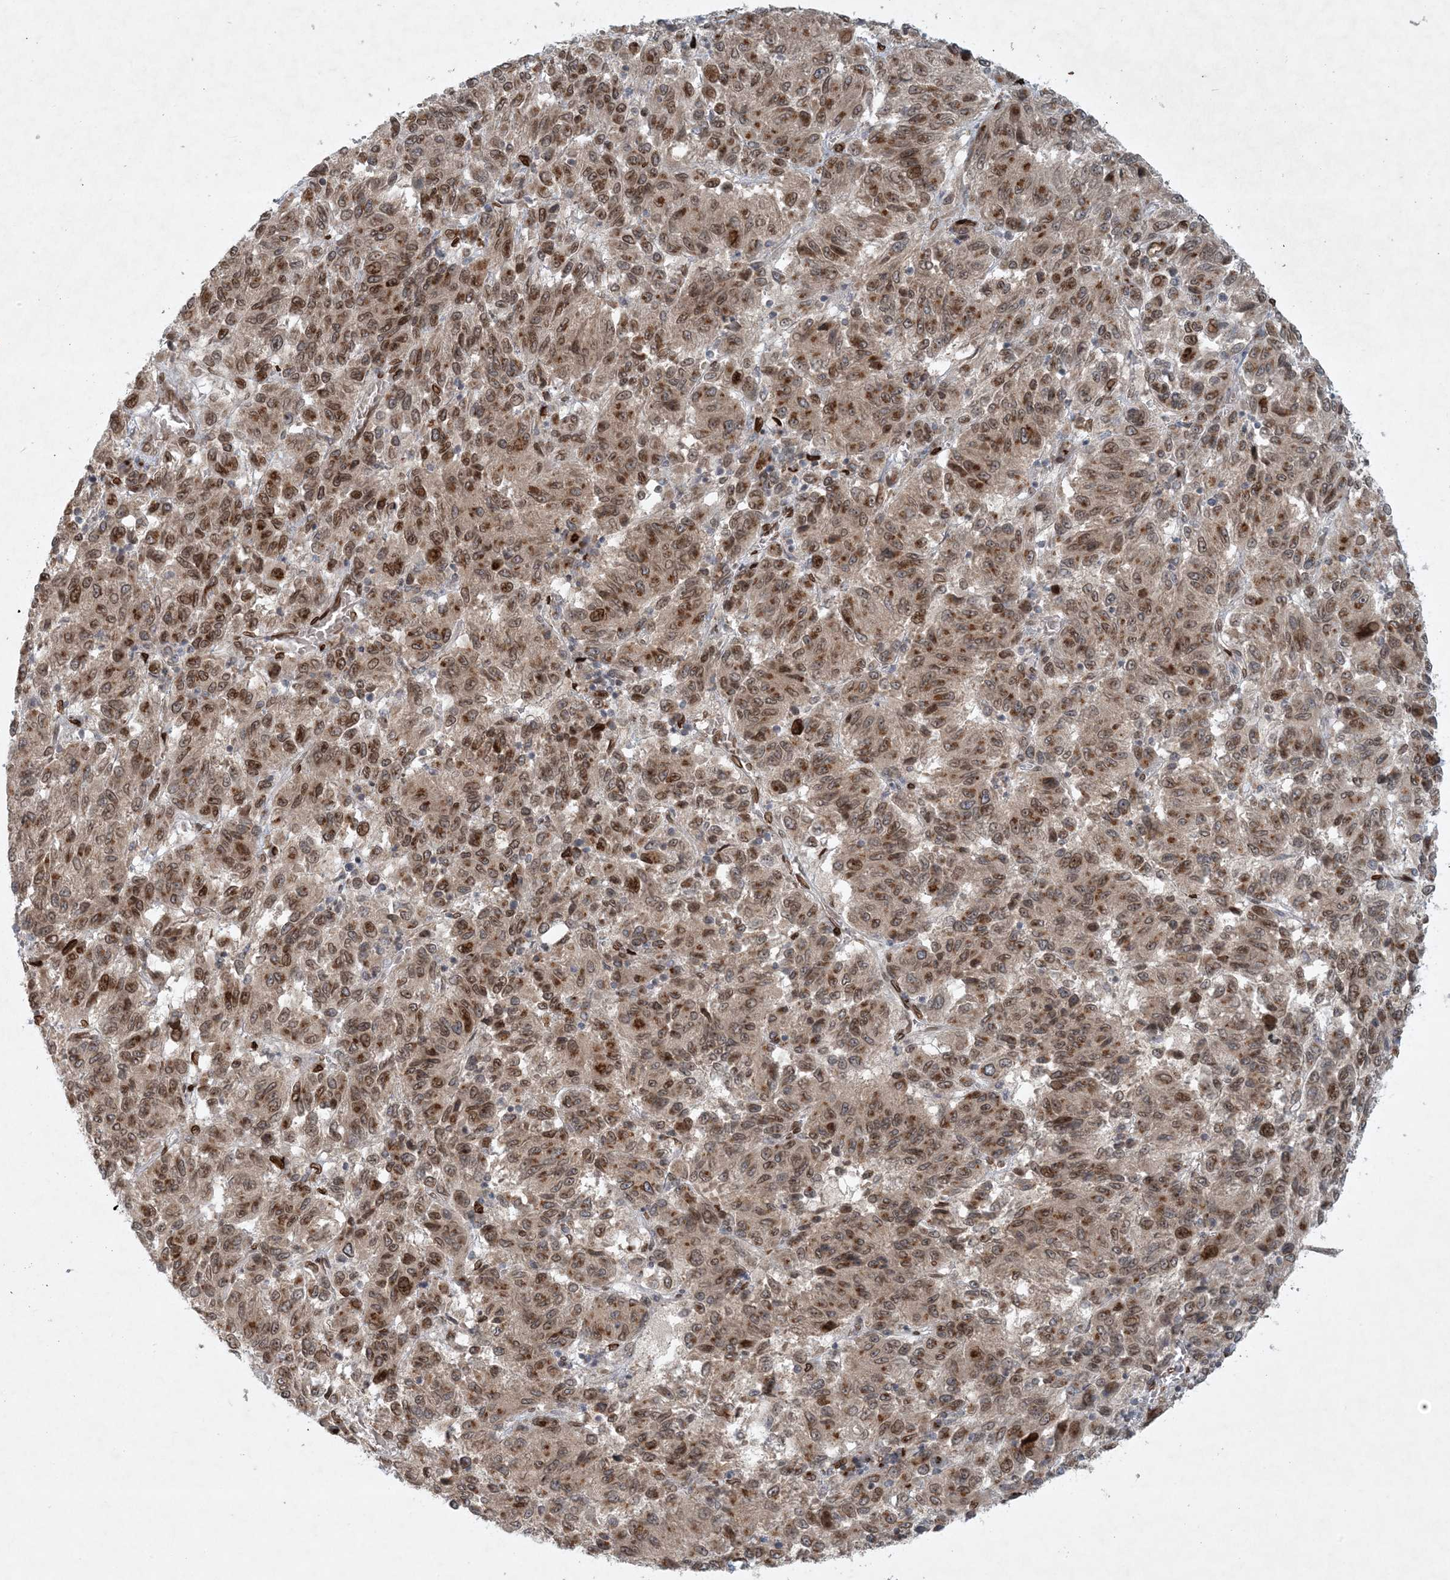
{"staining": {"intensity": "moderate", "quantity": ">75%", "location": "cytoplasmic/membranous,nuclear"}, "tissue": "melanoma", "cell_type": "Tumor cells", "image_type": "cancer", "snomed": [{"axis": "morphology", "description": "Malignant melanoma, Metastatic site"}, {"axis": "topography", "description": "Lung"}], "caption": "The histopathology image exhibits a brown stain indicating the presence of a protein in the cytoplasmic/membranous and nuclear of tumor cells in malignant melanoma (metastatic site). (Stains: DAB (3,3'-diaminobenzidine) in brown, nuclei in blue, Microscopy: brightfield microscopy at high magnification).", "gene": "SLC35A2", "patient": {"sex": "male", "age": 64}}